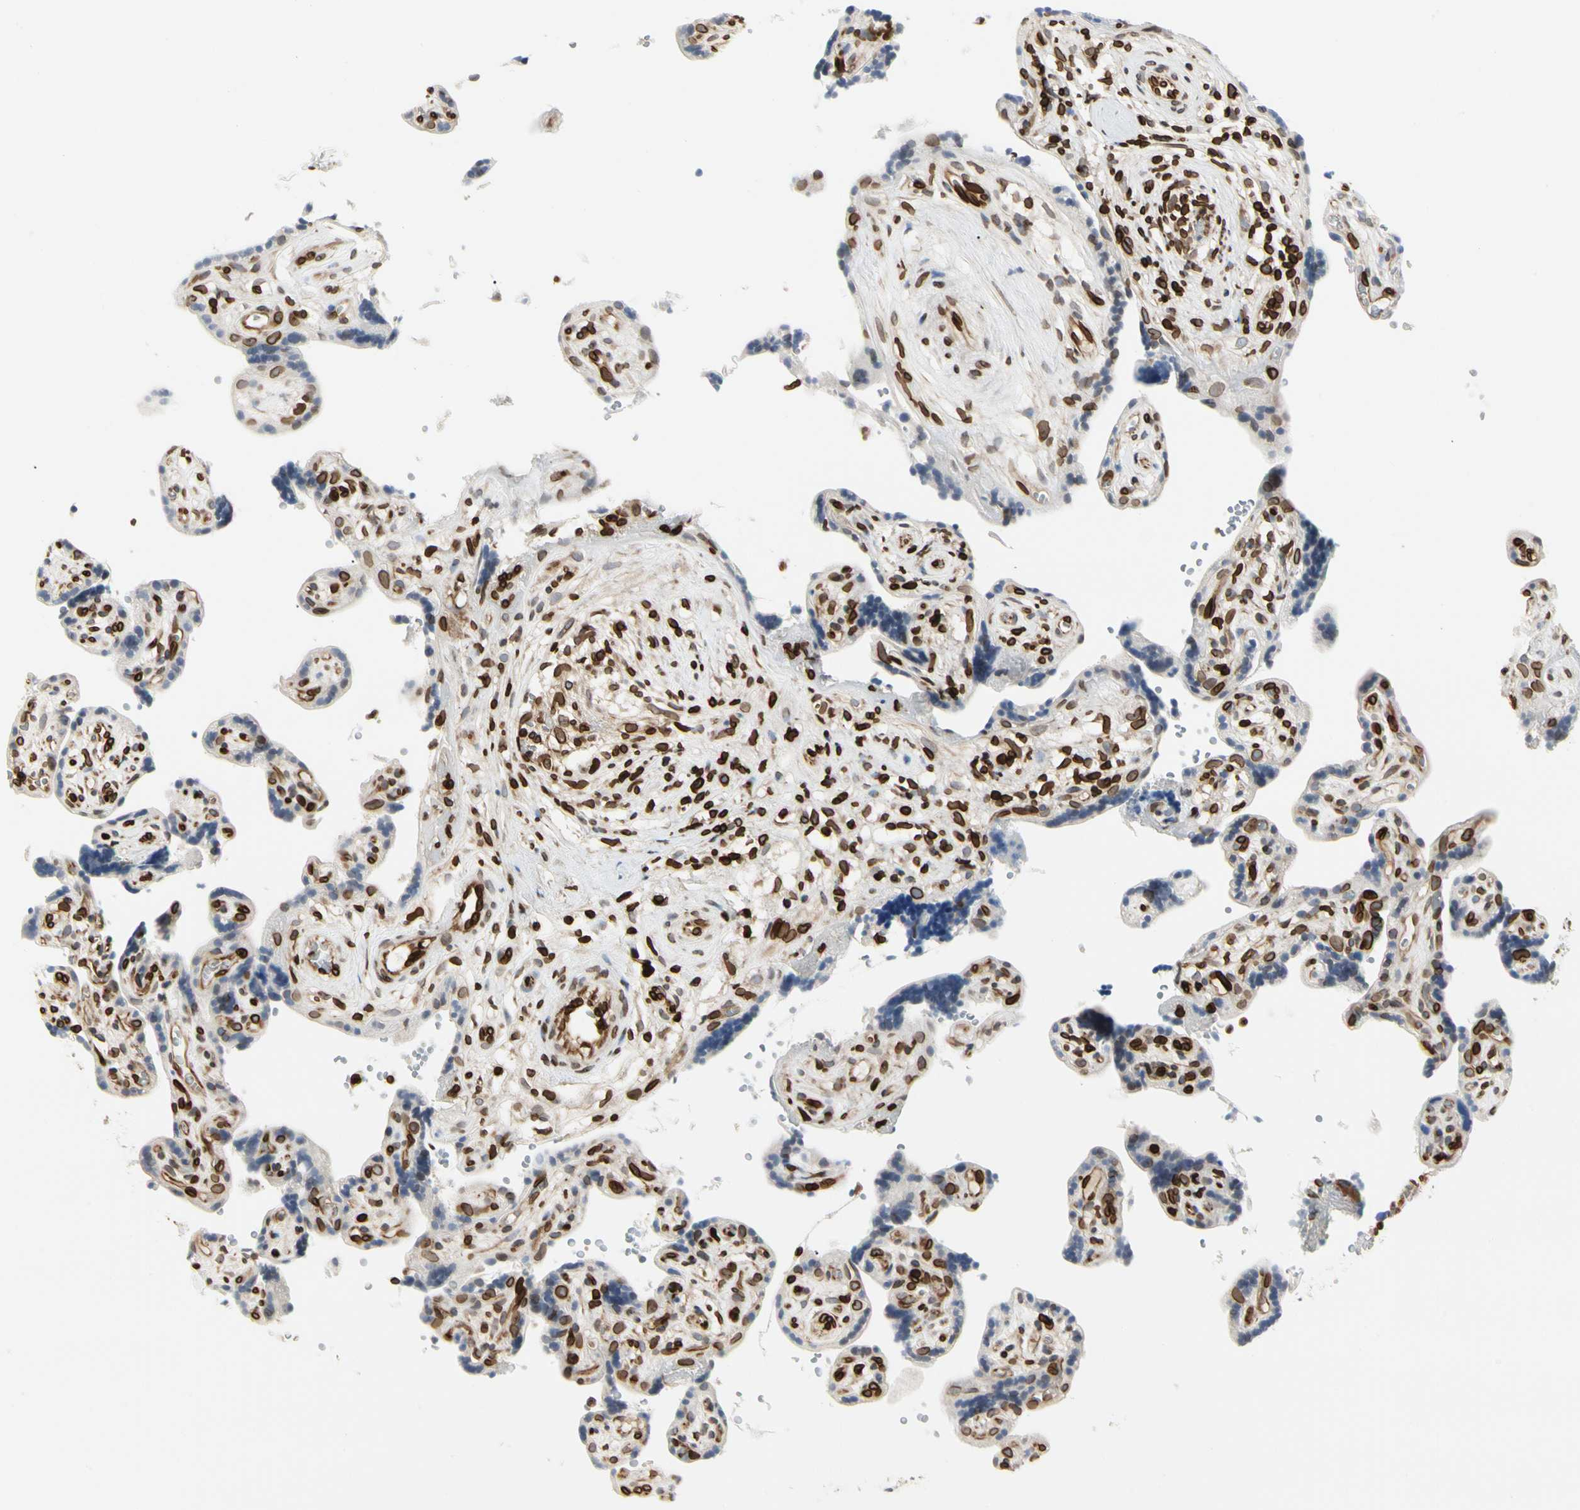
{"staining": {"intensity": "moderate", "quantity": "25%-75%", "location": "cytoplasmic/membranous,nuclear"}, "tissue": "placenta", "cell_type": "Trophoblastic cells", "image_type": "normal", "snomed": [{"axis": "morphology", "description": "Normal tissue, NOS"}, {"axis": "topography", "description": "Placenta"}], "caption": "Approximately 25%-75% of trophoblastic cells in normal placenta display moderate cytoplasmic/membranous,nuclear protein positivity as visualized by brown immunohistochemical staining.", "gene": "TMPO", "patient": {"sex": "female", "age": 30}}